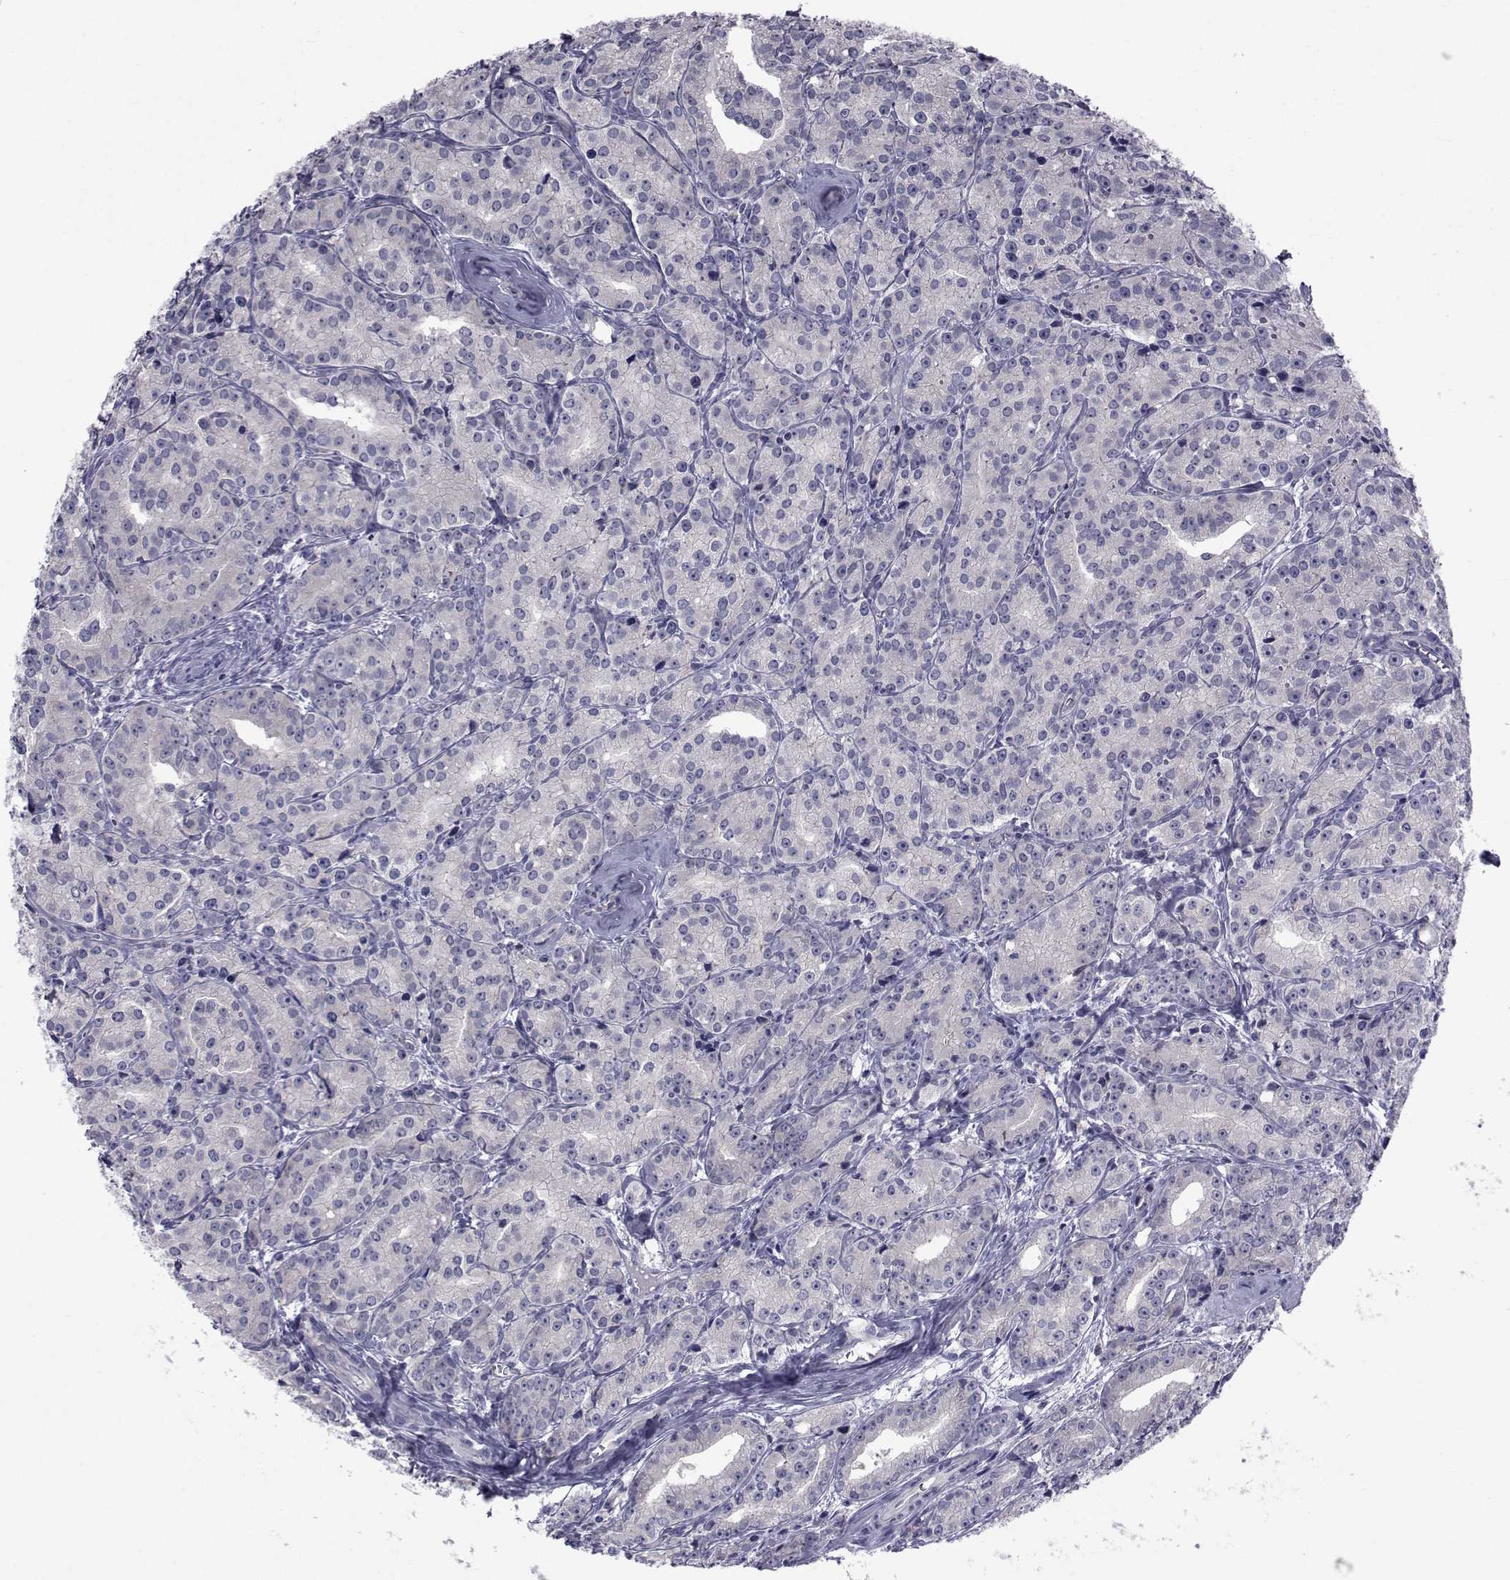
{"staining": {"intensity": "negative", "quantity": "none", "location": "none"}, "tissue": "prostate cancer", "cell_type": "Tumor cells", "image_type": "cancer", "snomed": [{"axis": "morphology", "description": "Adenocarcinoma, Medium grade"}, {"axis": "topography", "description": "Prostate"}], "caption": "Photomicrograph shows no significant protein positivity in tumor cells of prostate cancer.", "gene": "SLC30A10", "patient": {"sex": "male", "age": 74}}